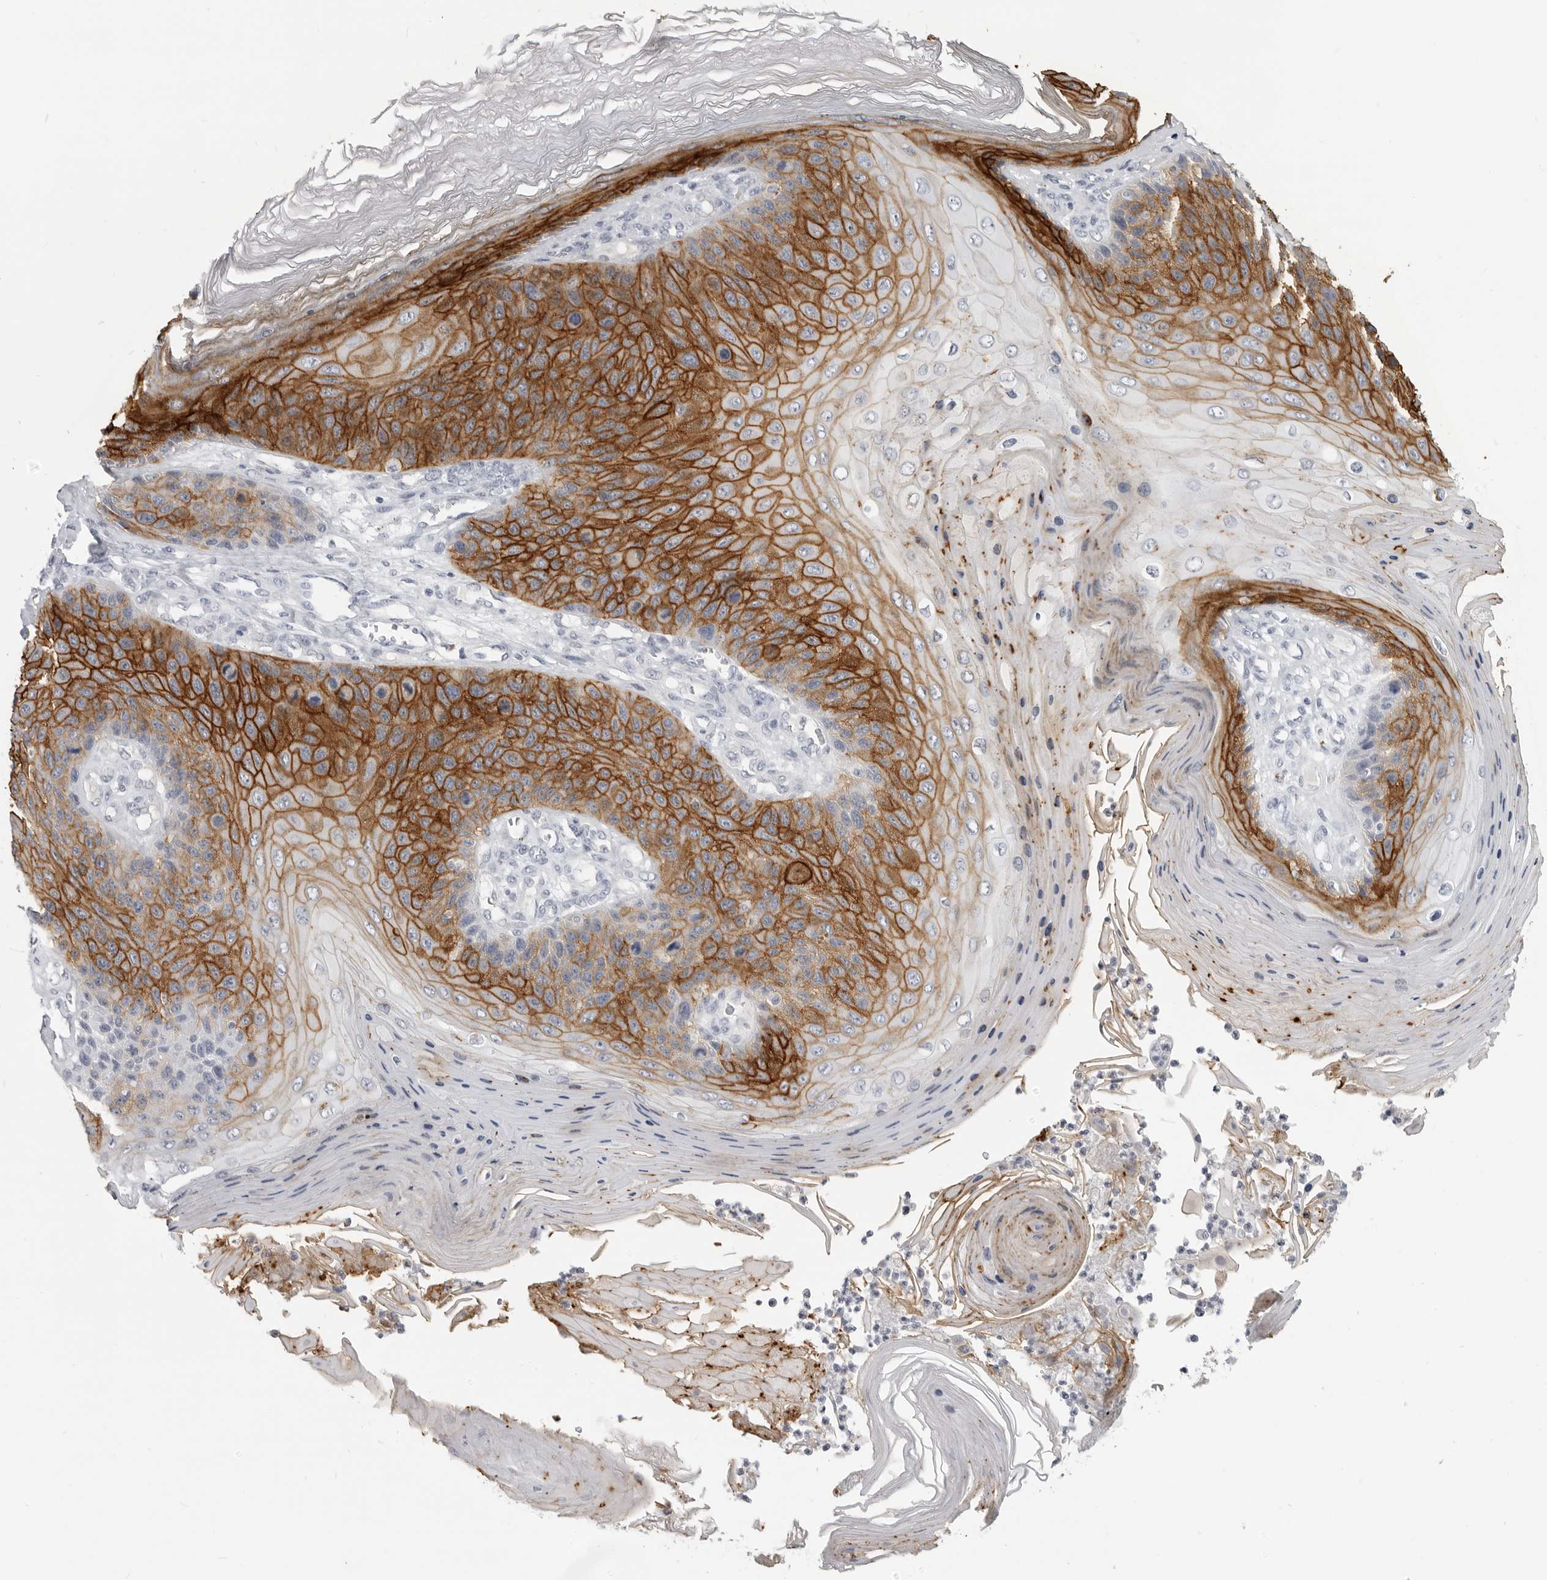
{"staining": {"intensity": "strong", "quantity": ">75%", "location": "cytoplasmic/membranous"}, "tissue": "skin cancer", "cell_type": "Tumor cells", "image_type": "cancer", "snomed": [{"axis": "morphology", "description": "Squamous cell carcinoma, NOS"}, {"axis": "topography", "description": "Skin"}], "caption": "This is an image of IHC staining of skin cancer (squamous cell carcinoma), which shows strong expression in the cytoplasmic/membranous of tumor cells.", "gene": "LY6D", "patient": {"sex": "female", "age": 88}}